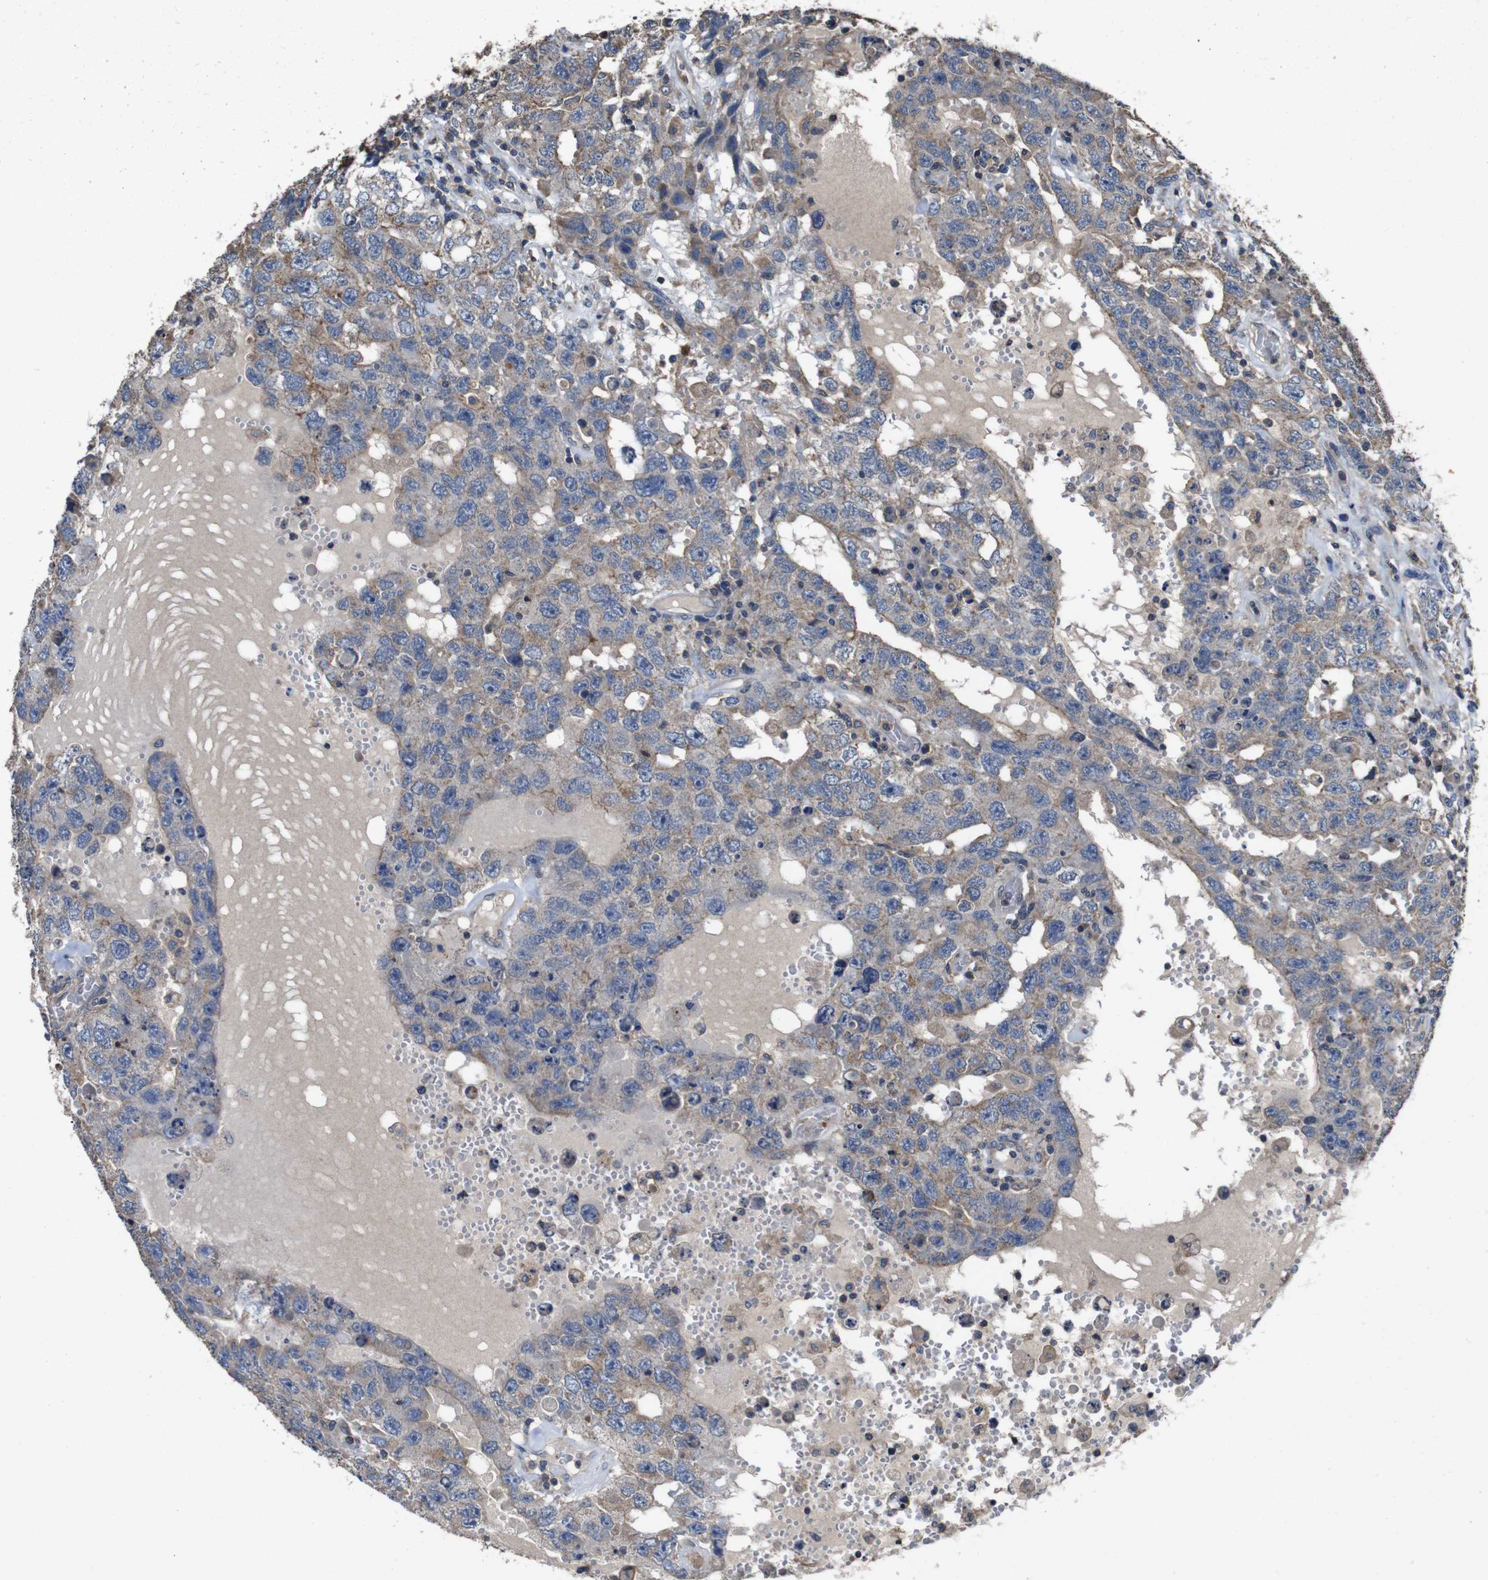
{"staining": {"intensity": "weak", "quantity": ">75%", "location": "cytoplasmic/membranous"}, "tissue": "testis cancer", "cell_type": "Tumor cells", "image_type": "cancer", "snomed": [{"axis": "morphology", "description": "Carcinoma, Embryonal, NOS"}, {"axis": "topography", "description": "Testis"}], "caption": "DAB (3,3'-diaminobenzidine) immunohistochemical staining of human testis cancer (embryonal carcinoma) displays weak cytoplasmic/membranous protein positivity in about >75% of tumor cells.", "gene": "GLIPR1", "patient": {"sex": "male", "age": 26}}